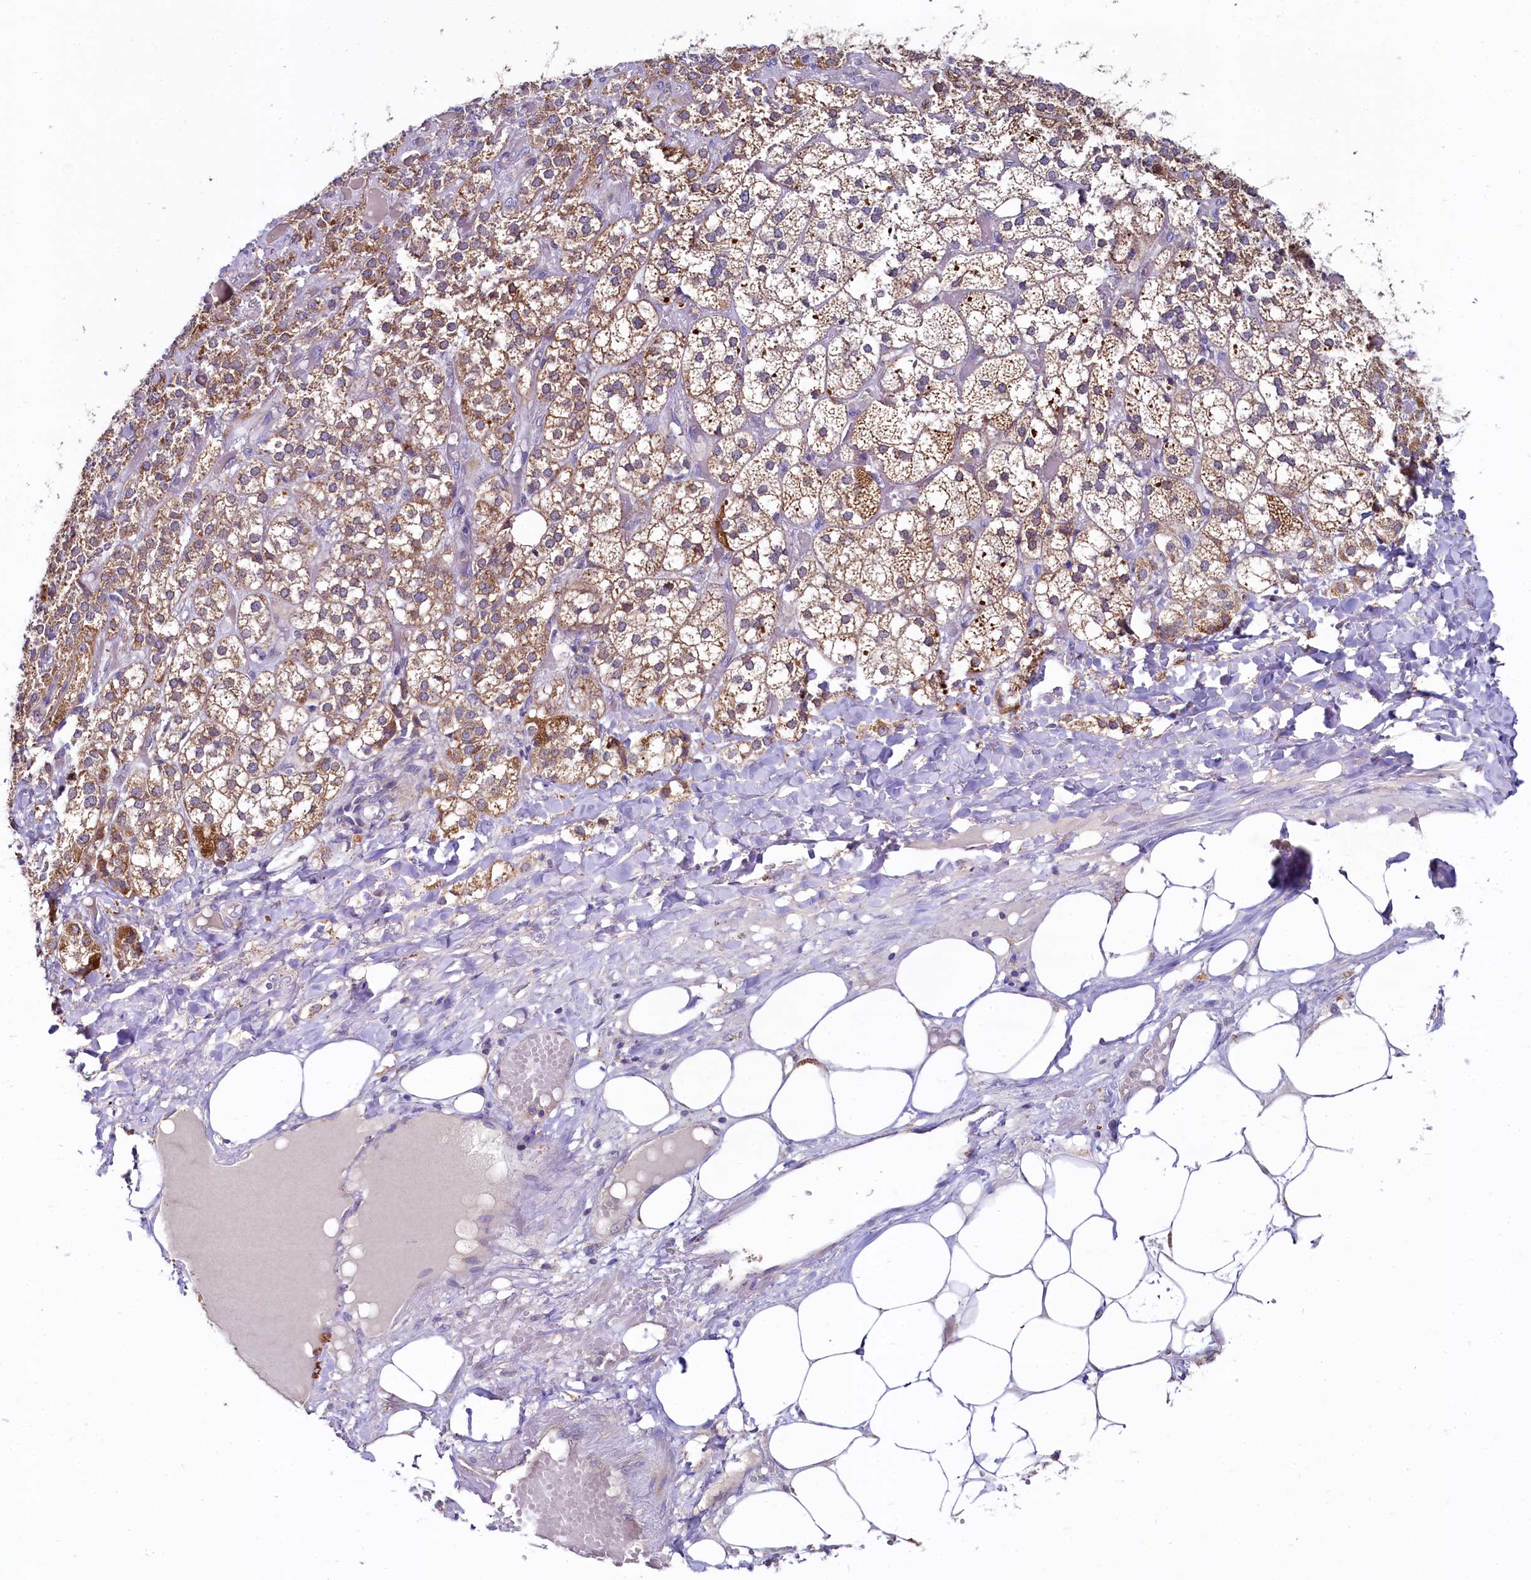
{"staining": {"intensity": "moderate", "quantity": "25%-75%", "location": "cytoplasmic/membranous"}, "tissue": "adrenal gland", "cell_type": "Glandular cells", "image_type": "normal", "snomed": [{"axis": "morphology", "description": "Normal tissue, NOS"}, {"axis": "topography", "description": "Adrenal gland"}], "caption": "A medium amount of moderate cytoplasmic/membranous positivity is seen in about 25%-75% of glandular cells in normal adrenal gland.", "gene": "MRPL57", "patient": {"sex": "female", "age": 61}}